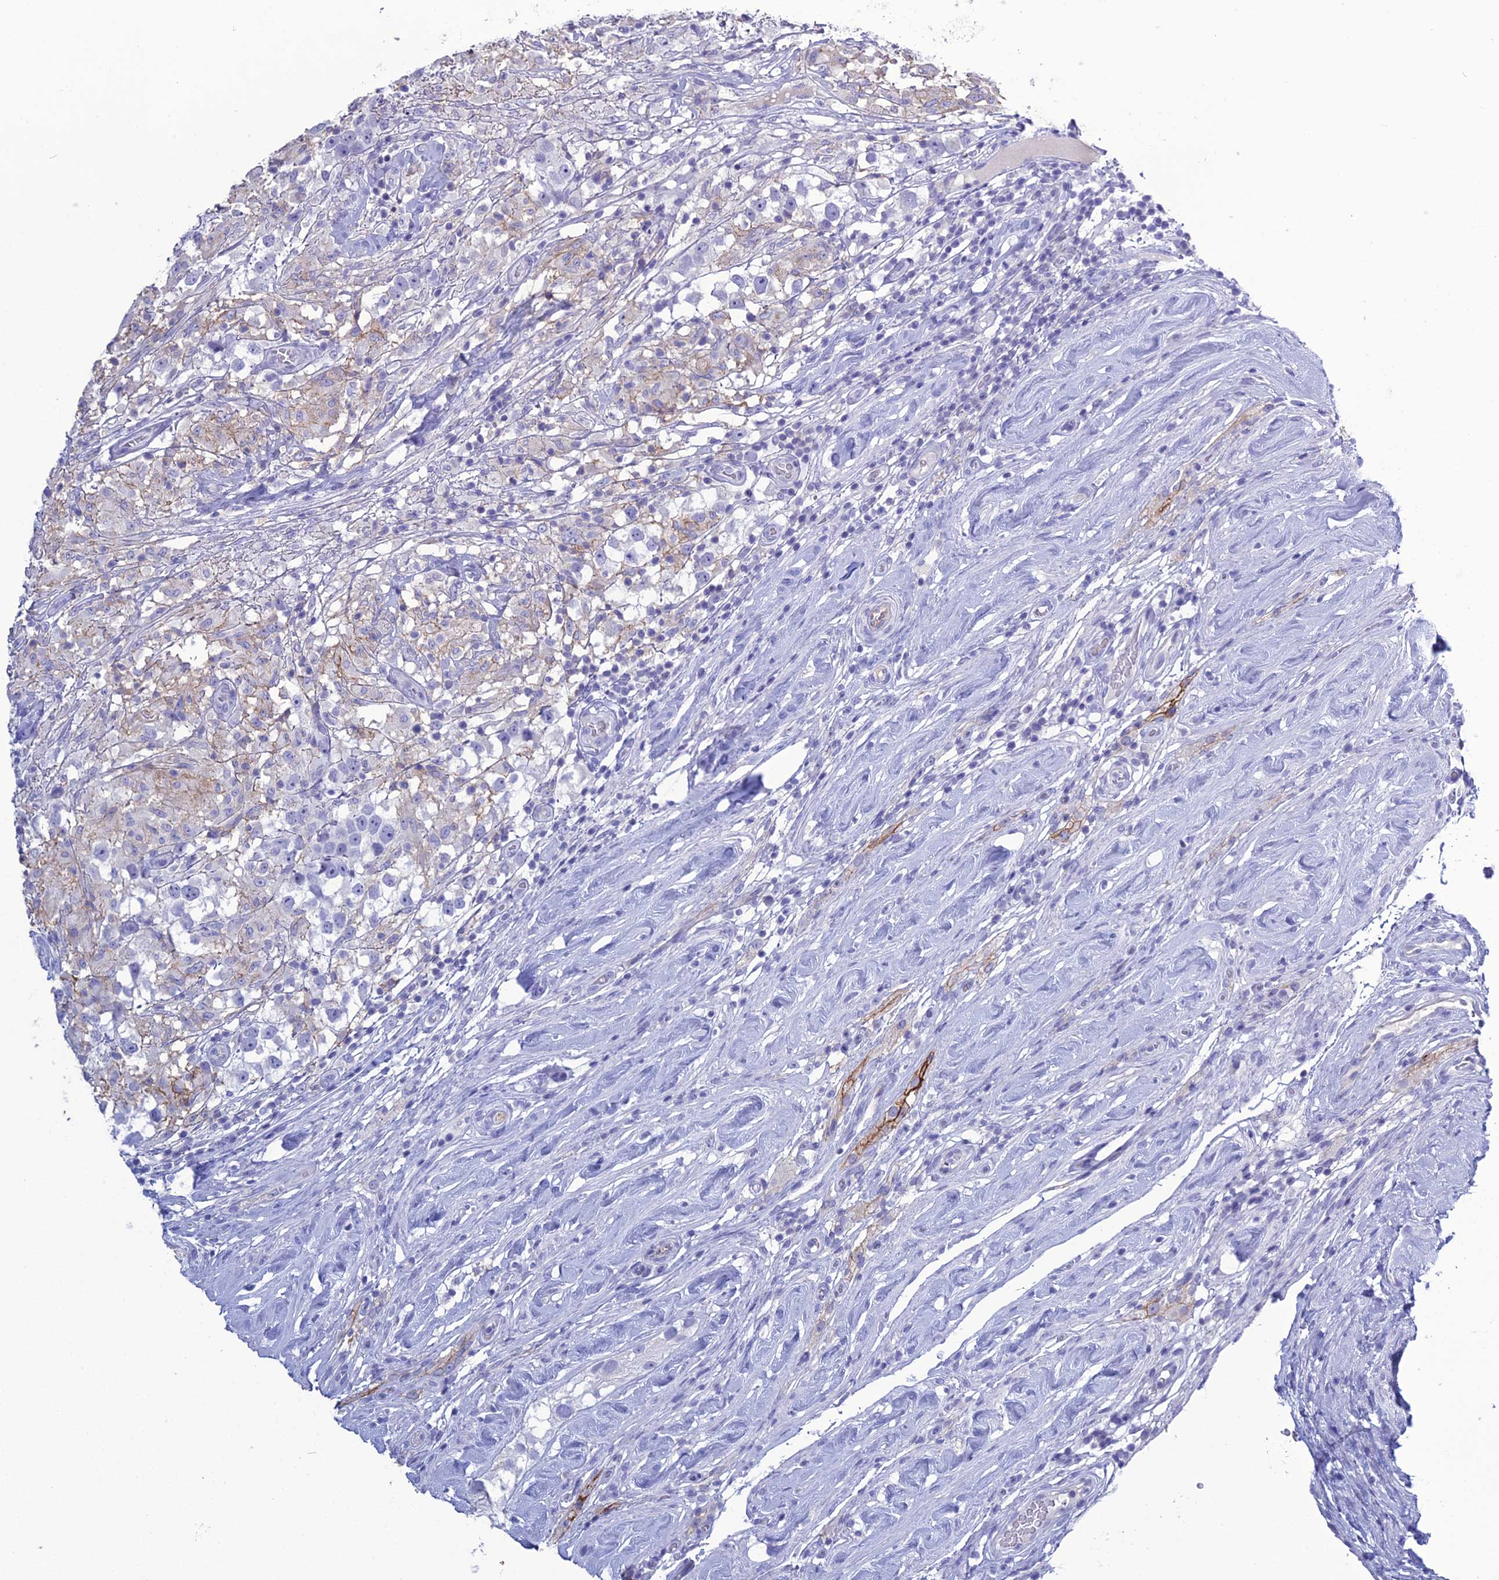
{"staining": {"intensity": "negative", "quantity": "none", "location": "none"}, "tissue": "testis cancer", "cell_type": "Tumor cells", "image_type": "cancer", "snomed": [{"axis": "morphology", "description": "Seminoma, NOS"}, {"axis": "topography", "description": "Testis"}], "caption": "Tumor cells are negative for brown protein staining in seminoma (testis).", "gene": "ACE", "patient": {"sex": "male", "age": 46}}